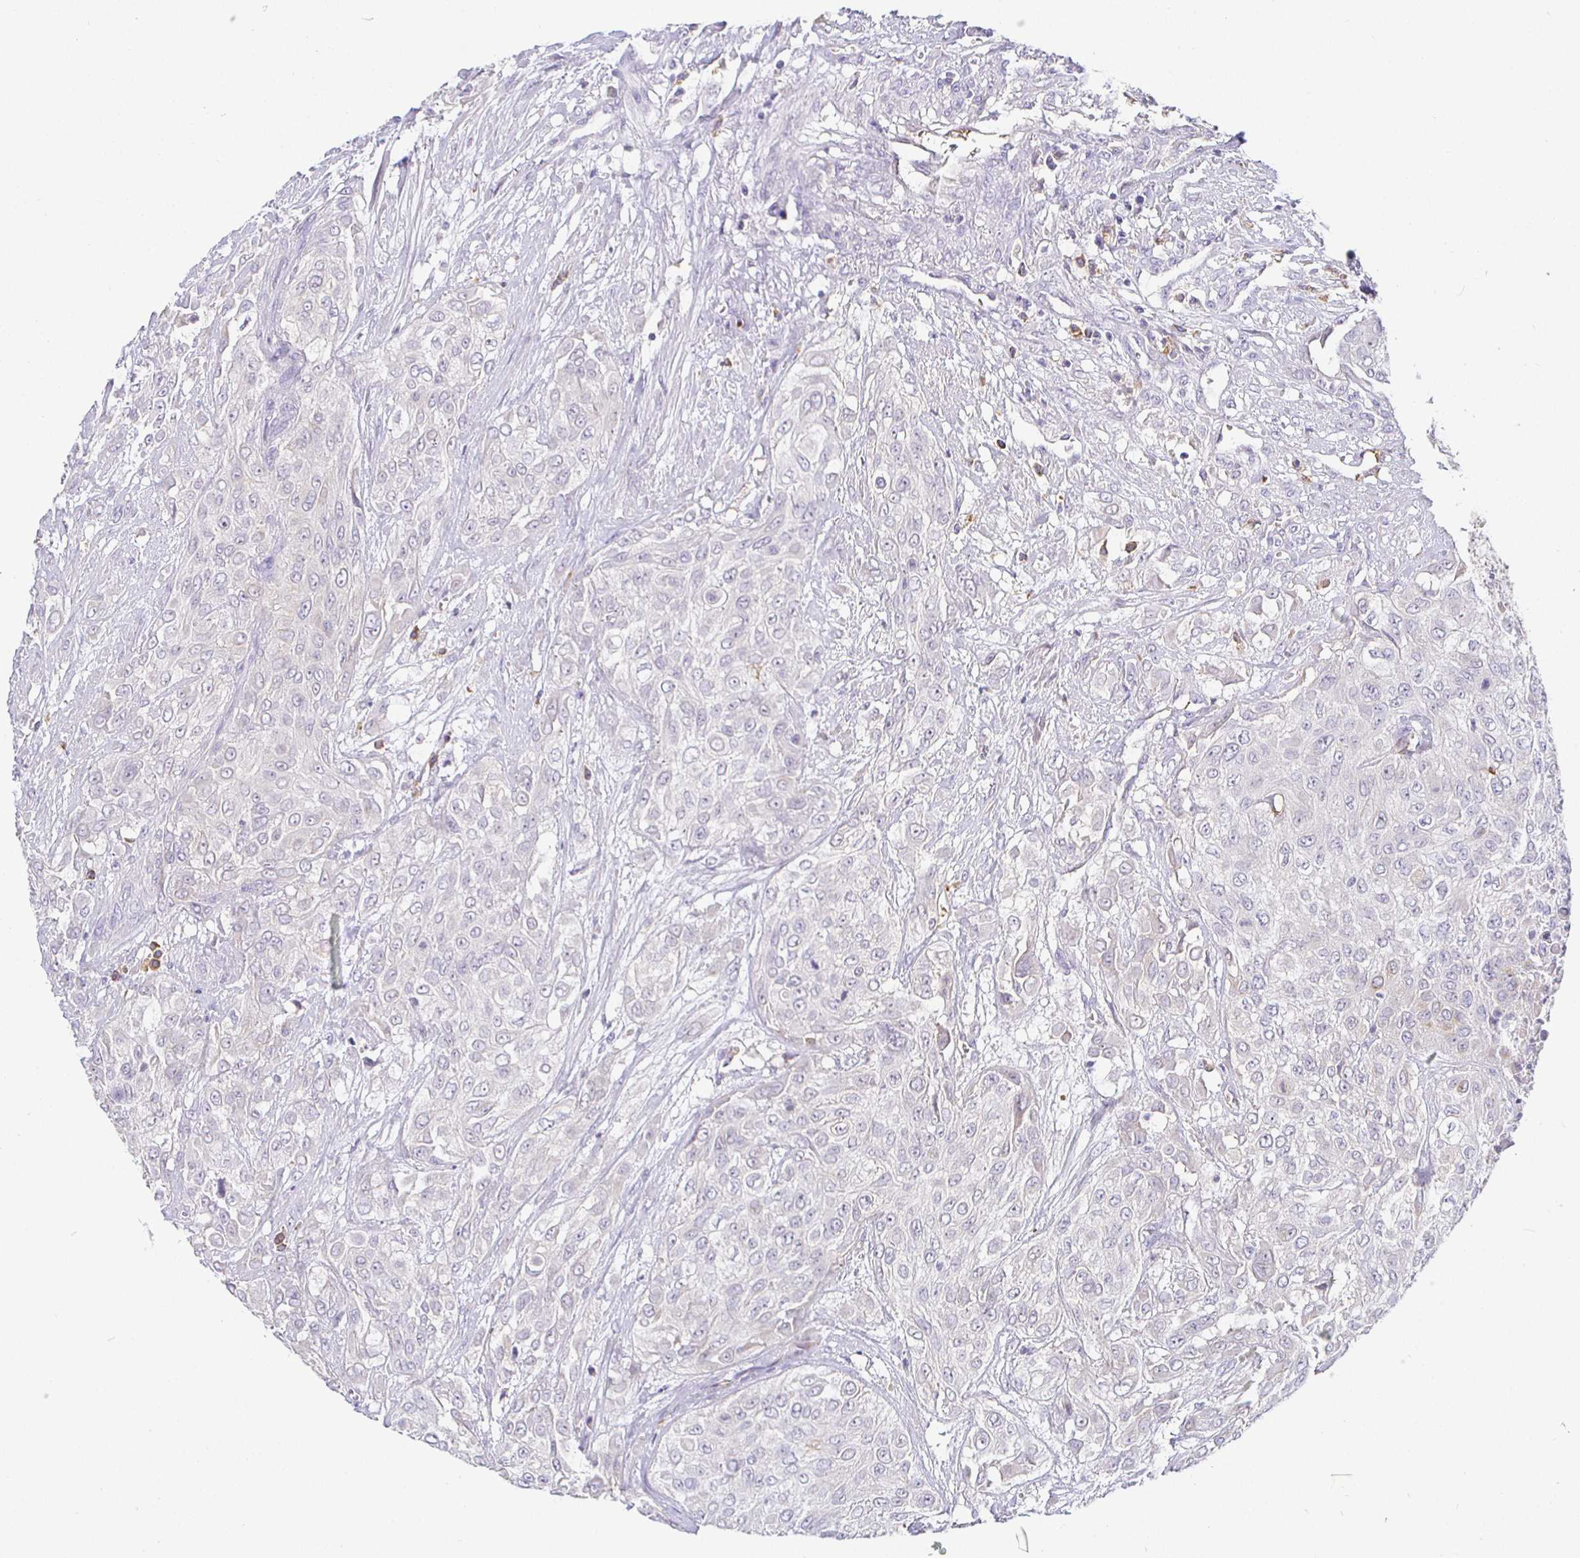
{"staining": {"intensity": "negative", "quantity": "none", "location": "none"}, "tissue": "urothelial cancer", "cell_type": "Tumor cells", "image_type": "cancer", "snomed": [{"axis": "morphology", "description": "Urothelial carcinoma, High grade"}, {"axis": "topography", "description": "Urinary bladder"}], "caption": "DAB immunohistochemical staining of high-grade urothelial carcinoma demonstrates no significant expression in tumor cells.", "gene": "SIRPA", "patient": {"sex": "male", "age": 57}}